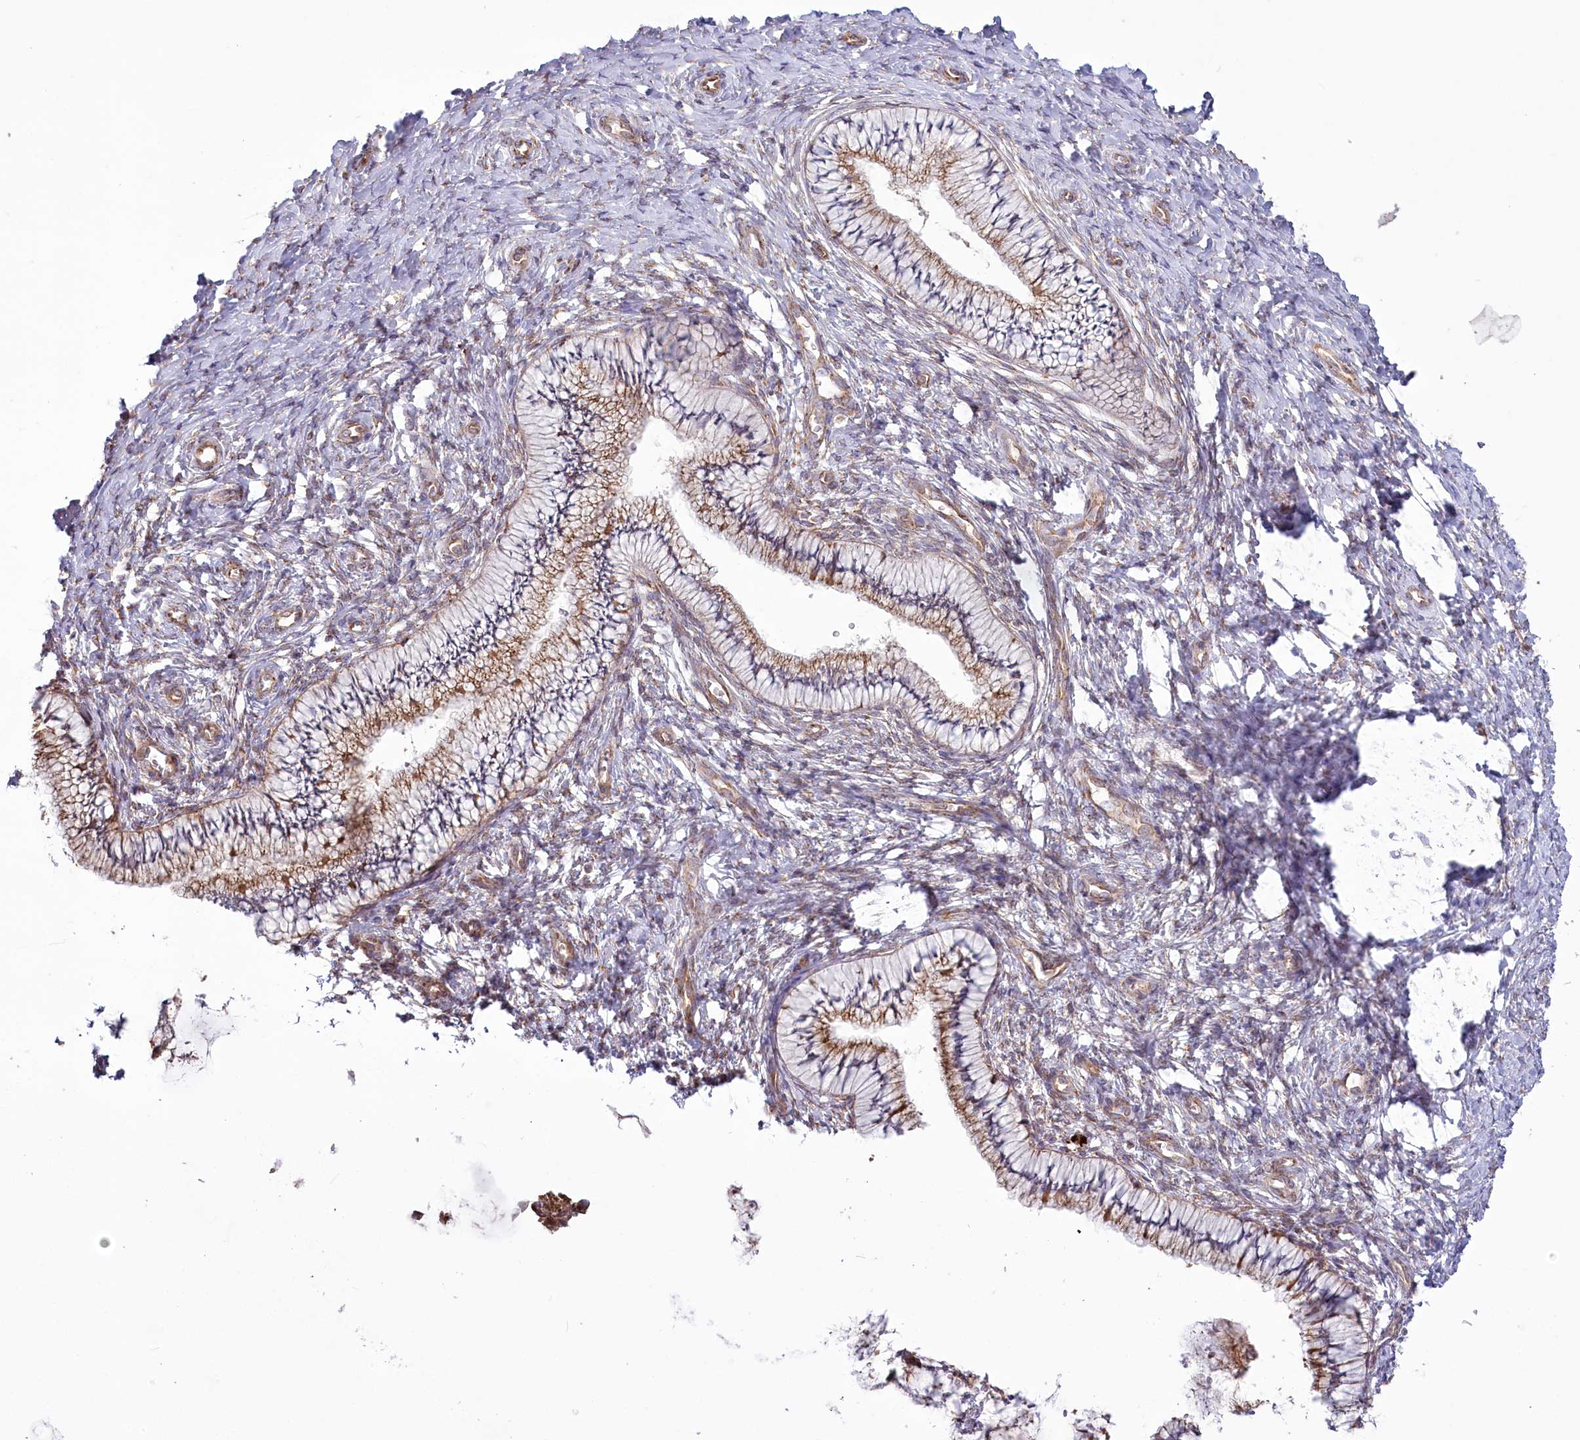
{"staining": {"intensity": "moderate", "quantity": ">75%", "location": "cytoplasmic/membranous"}, "tissue": "cervix", "cell_type": "Glandular cells", "image_type": "normal", "snomed": [{"axis": "morphology", "description": "Normal tissue, NOS"}, {"axis": "topography", "description": "Cervix"}], "caption": "High-power microscopy captured an IHC micrograph of normal cervix, revealing moderate cytoplasmic/membranous staining in approximately >75% of glandular cells. (DAB IHC, brown staining for protein, blue staining for nuclei).", "gene": "POGLUT1", "patient": {"sex": "female", "age": 36}}